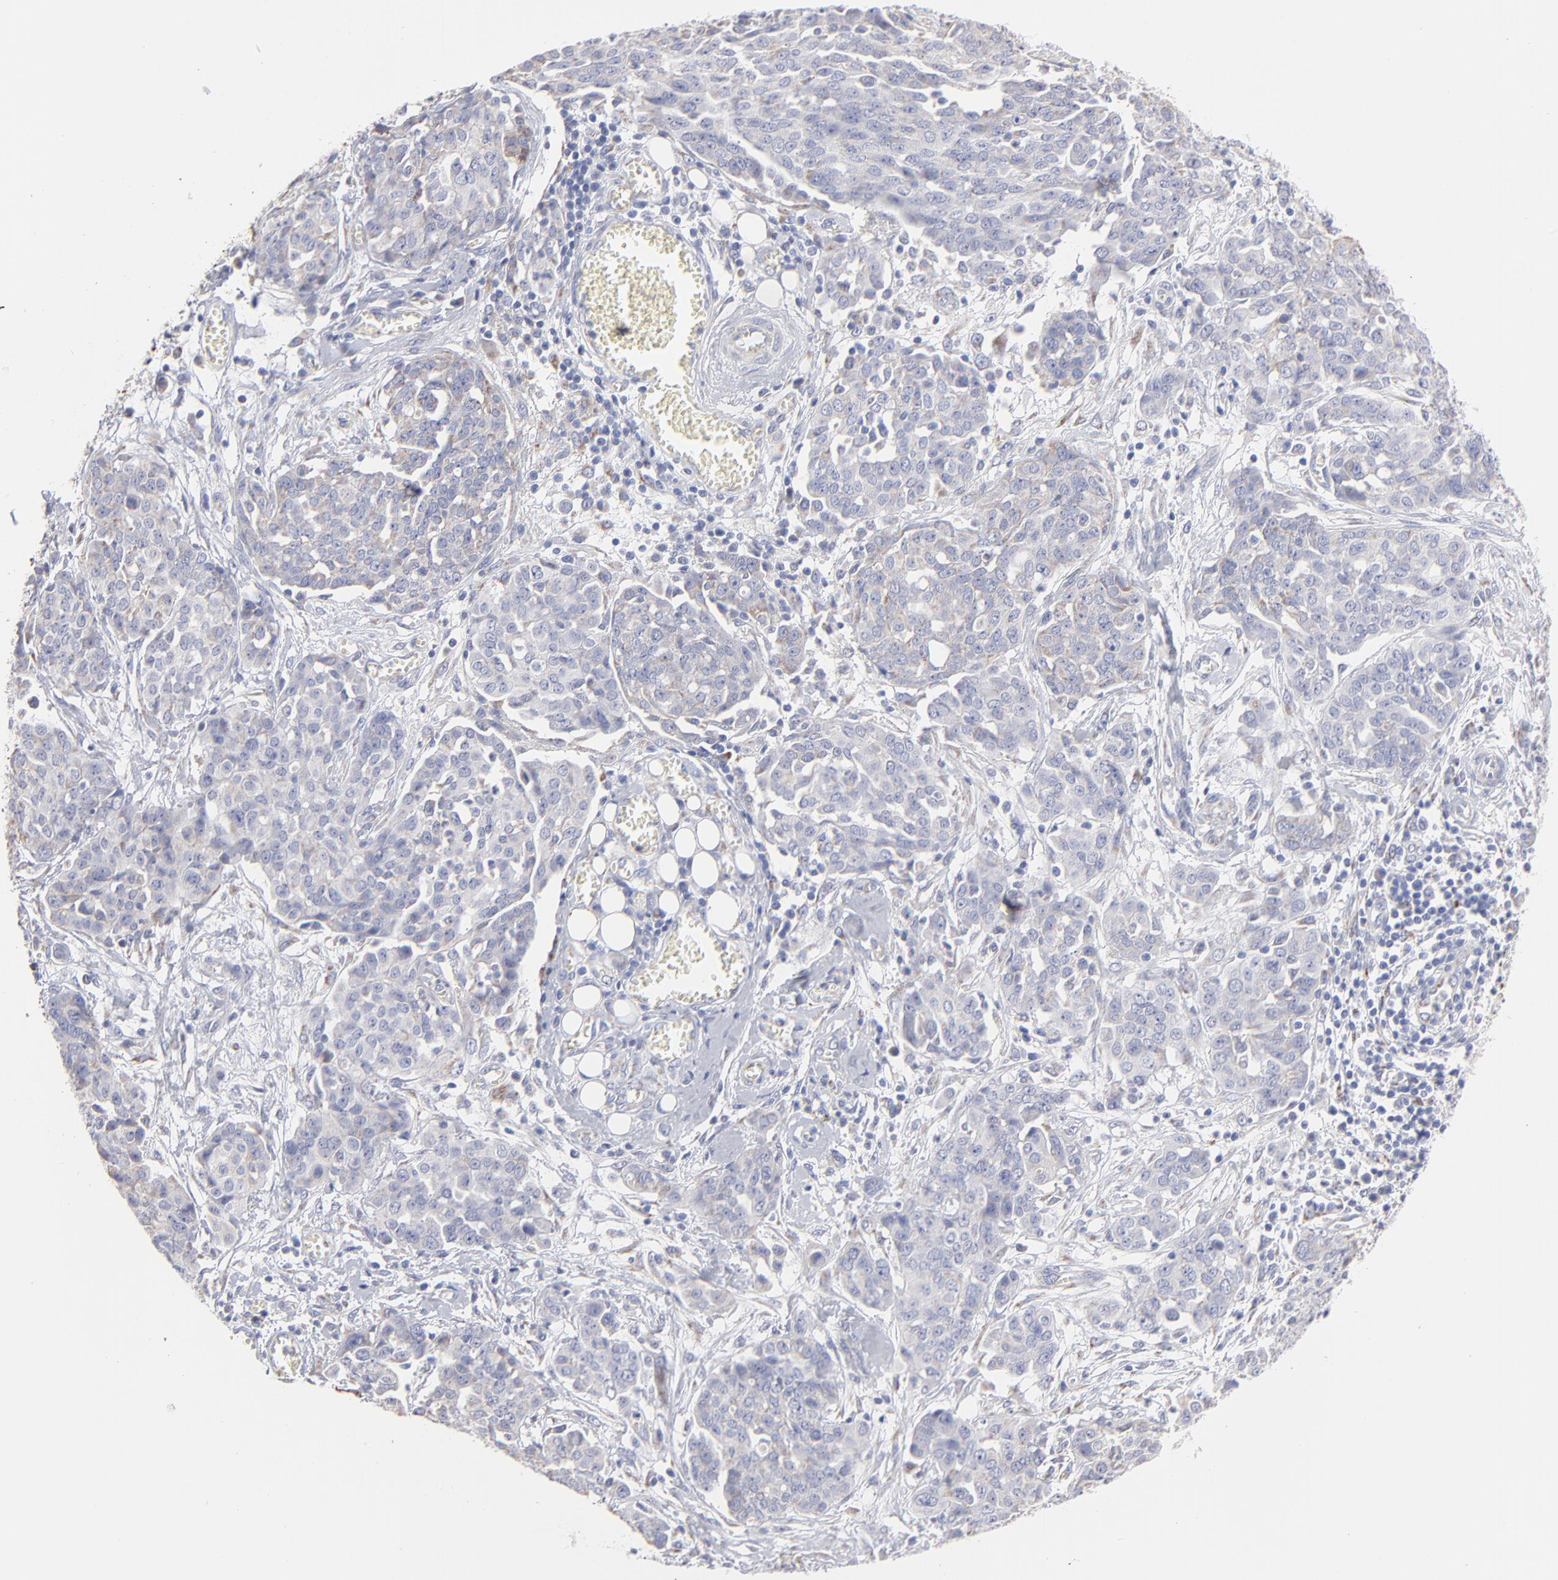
{"staining": {"intensity": "weak", "quantity": "25%-75%", "location": "cytoplasmic/membranous"}, "tissue": "ovarian cancer", "cell_type": "Tumor cells", "image_type": "cancer", "snomed": [{"axis": "morphology", "description": "Cystadenocarcinoma, serous, NOS"}, {"axis": "topography", "description": "Soft tissue"}, {"axis": "topography", "description": "Ovary"}], "caption": "A micrograph showing weak cytoplasmic/membranous positivity in about 25%-75% of tumor cells in ovarian serous cystadenocarcinoma, as visualized by brown immunohistochemical staining.", "gene": "TST", "patient": {"sex": "female", "age": 57}}